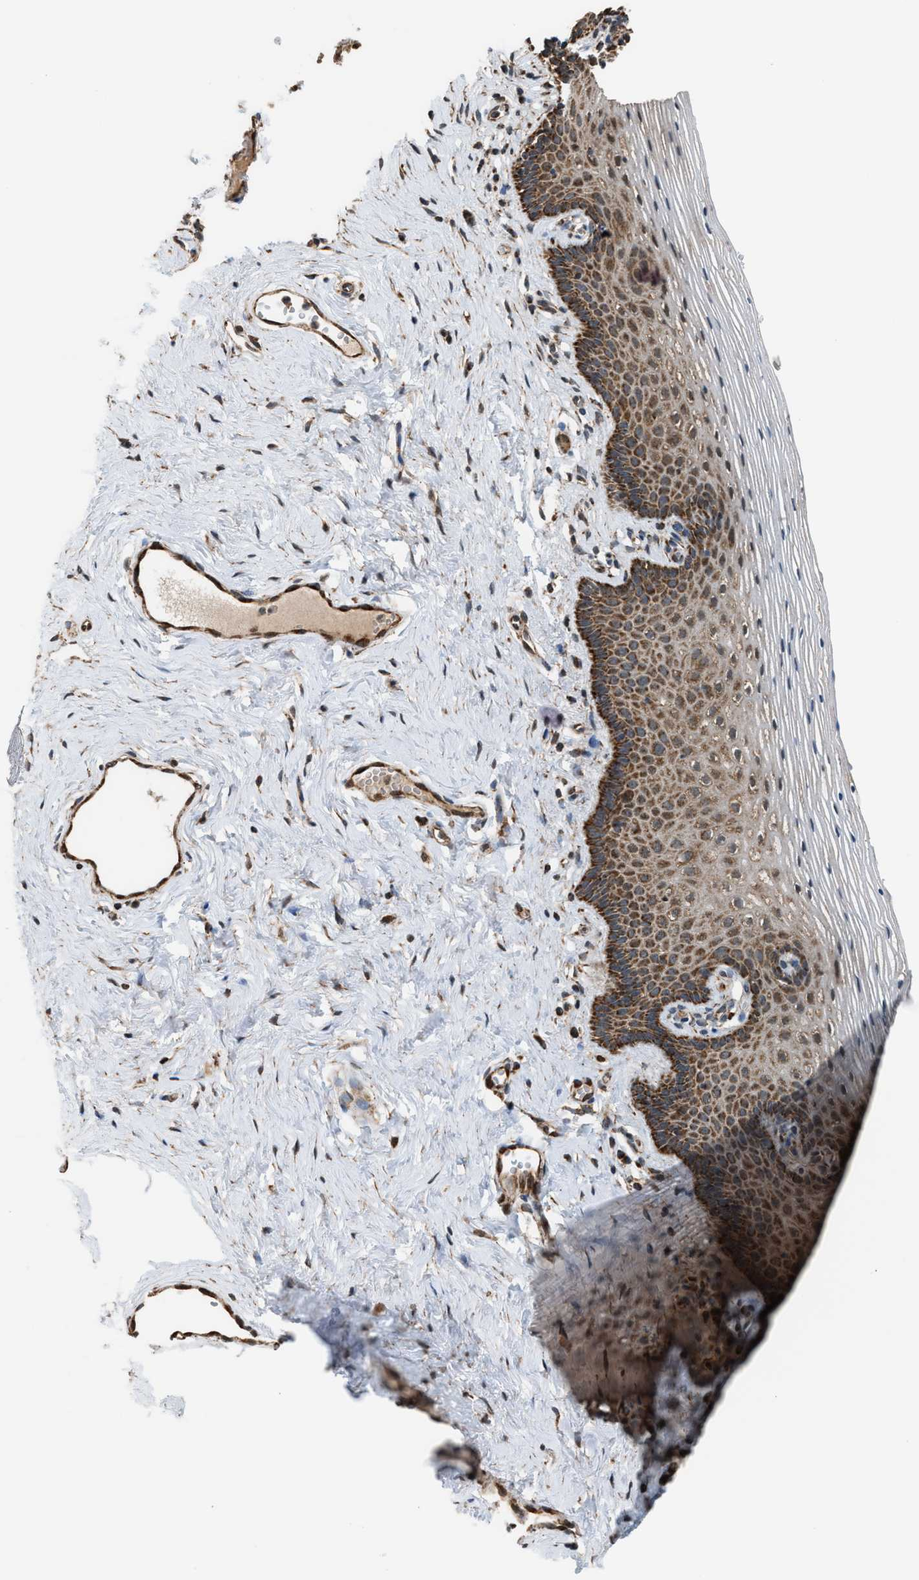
{"staining": {"intensity": "strong", "quantity": ">75%", "location": "cytoplasmic/membranous"}, "tissue": "vagina", "cell_type": "Squamous epithelial cells", "image_type": "normal", "snomed": [{"axis": "morphology", "description": "Normal tissue, NOS"}, {"axis": "topography", "description": "Vagina"}], "caption": "Protein staining of unremarkable vagina displays strong cytoplasmic/membranous staining in approximately >75% of squamous epithelial cells. The protein is stained brown, and the nuclei are stained in blue (DAB (3,3'-diaminobenzidine) IHC with brightfield microscopy, high magnification).", "gene": "SGSM2", "patient": {"sex": "female", "age": 32}}